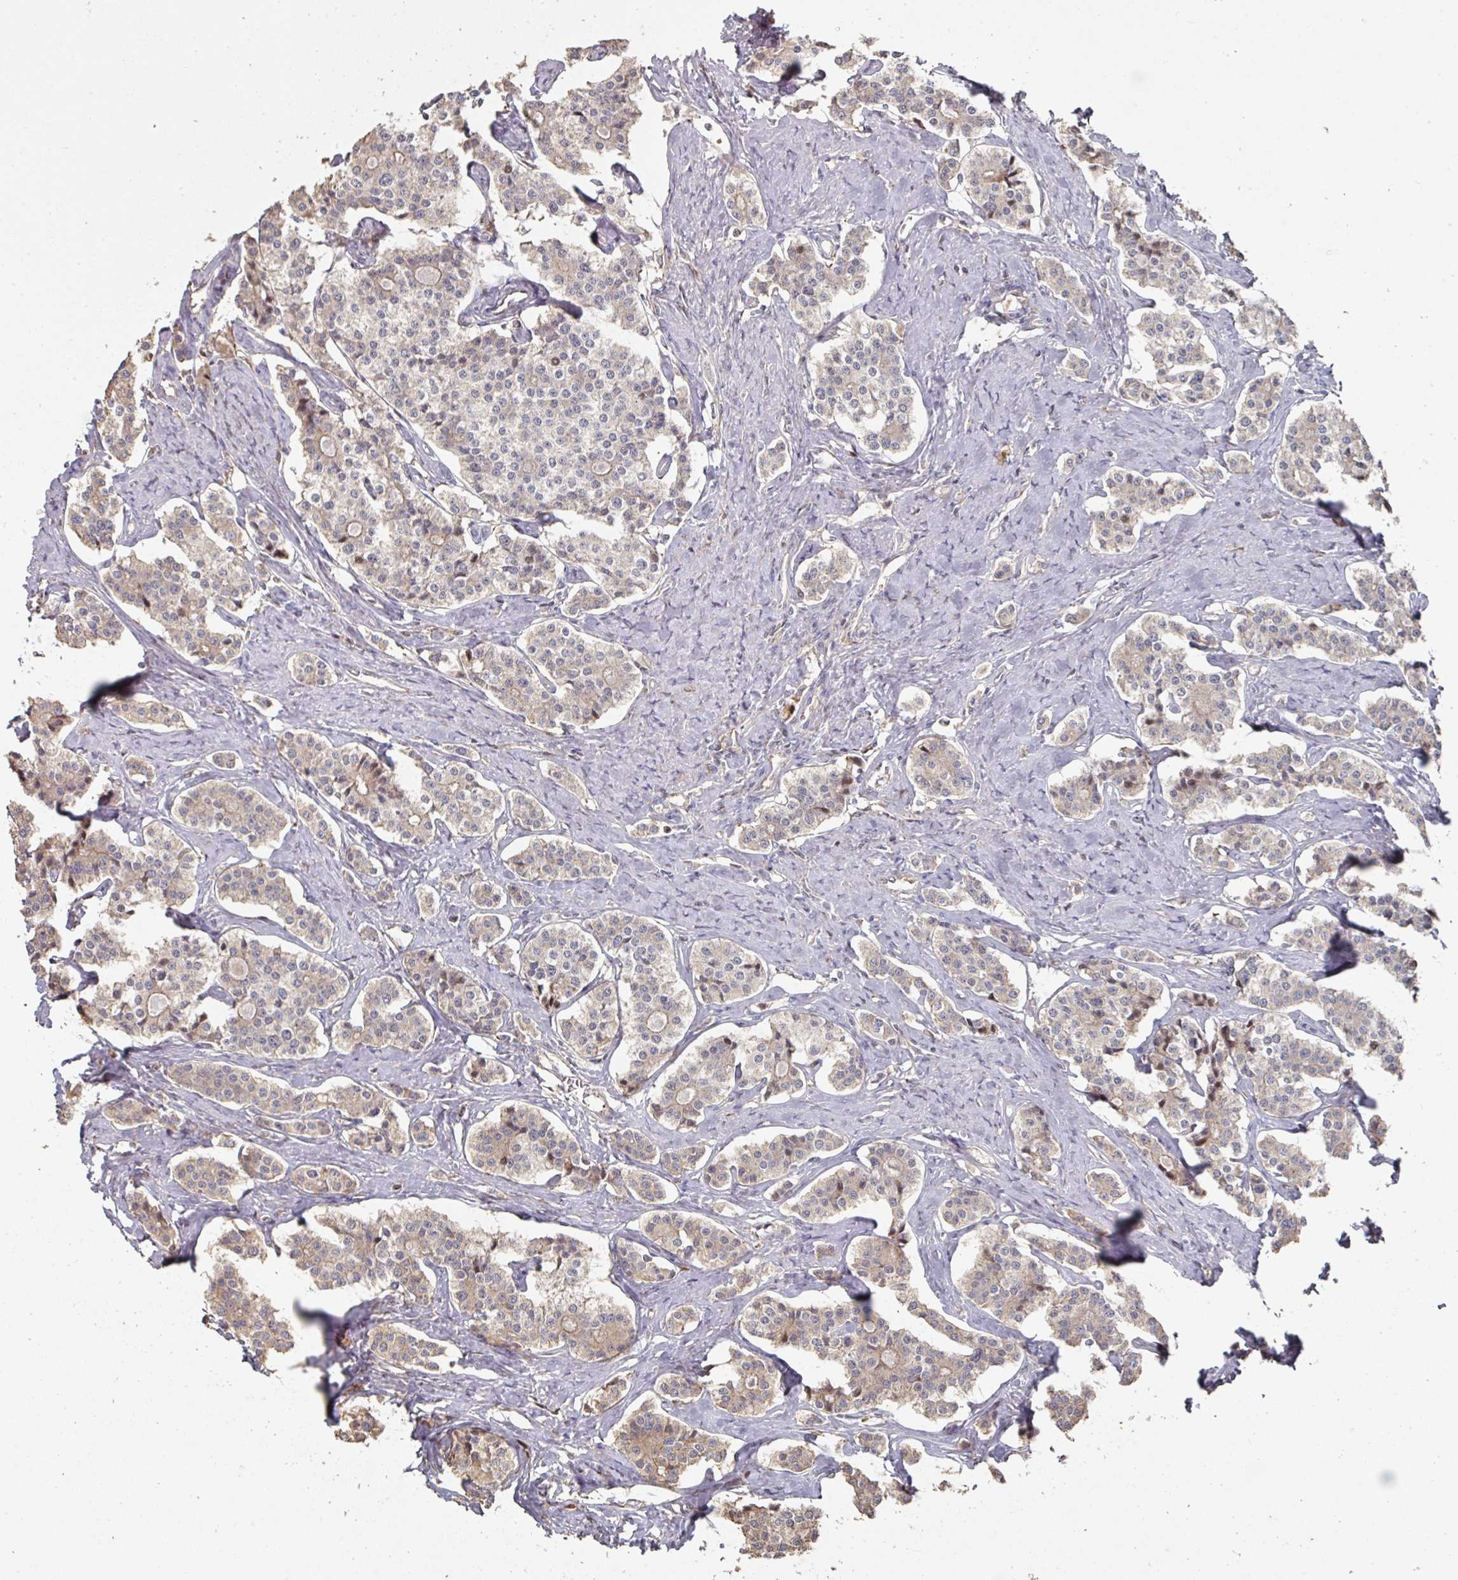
{"staining": {"intensity": "weak", "quantity": ">75%", "location": "cytoplasmic/membranous"}, "tissue": "carcinoid", "cell_type": "Tumor cells", "image_type": "cancer", "snomed": [{"axis": "morphology", "description": "Carcinoid, malignant, NOS"}, {"axis": "topography", "description": "Small intestine"}], "caption": "Brown immunohistochemical staining in human carcinoid displays weak cytoplasmic/membranous positivity in approximately >75% of tumor cells.", "gene": "CA7", "patient": {"sex": "male", "age": 63}}